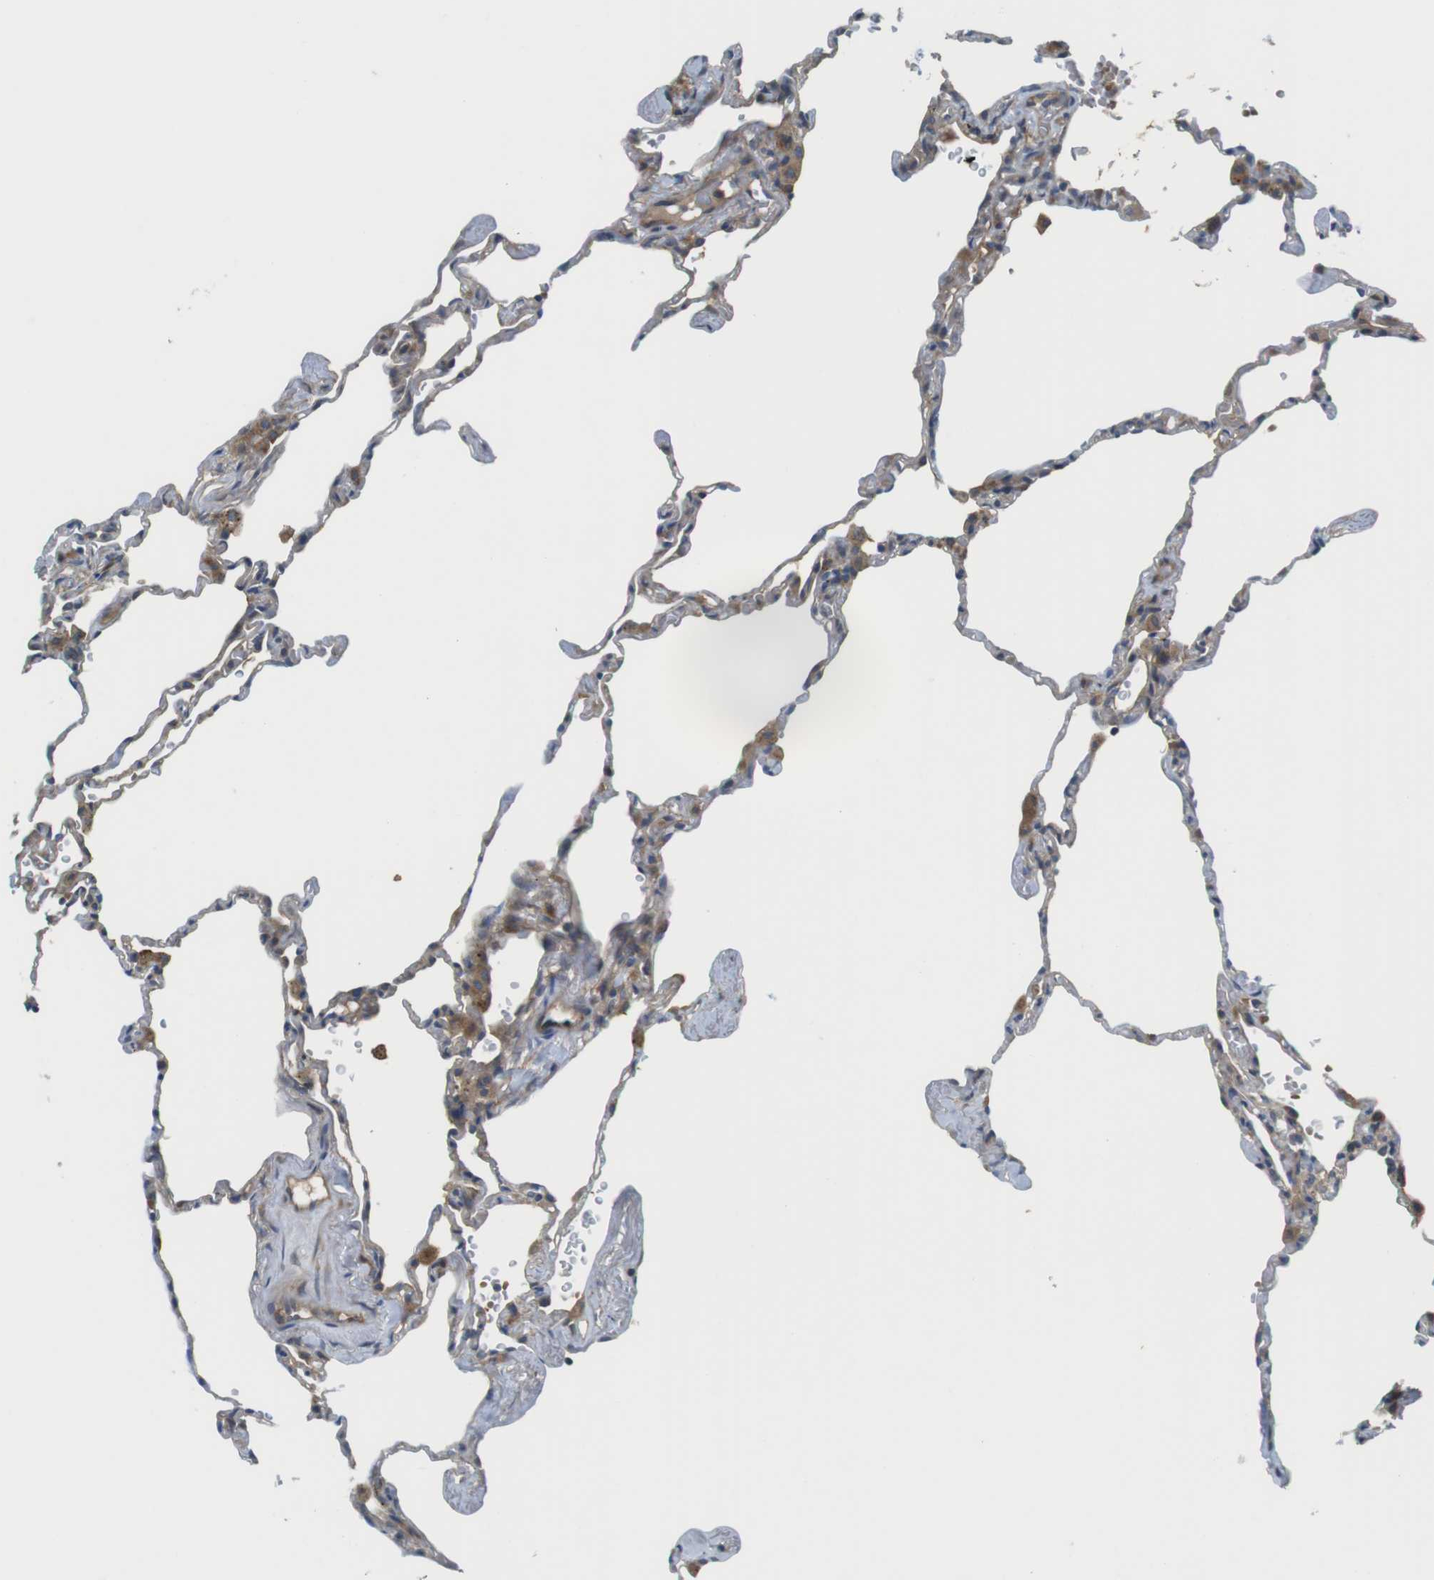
{"staining": {"intensity": "weak", "quantity": "25%-75%", "location": "cytoplasmic/membranous"}, "tissue": "lung", "cell_type": "Alveolar cells", "image_type": "normal", "snomed": [{"axis": "morphology", "description": "Normal tissue, NOS"}, {"axis": "topography", "description": "Lung"}], "caption": "Immunohistochemical staining of benign lung displays low levels of weak cytoplasmic/membranous staining in approximately 25%-75% of alveolar cells.", "gene": "ABHD15", "patient": {"sex": "male", "age": 59}}